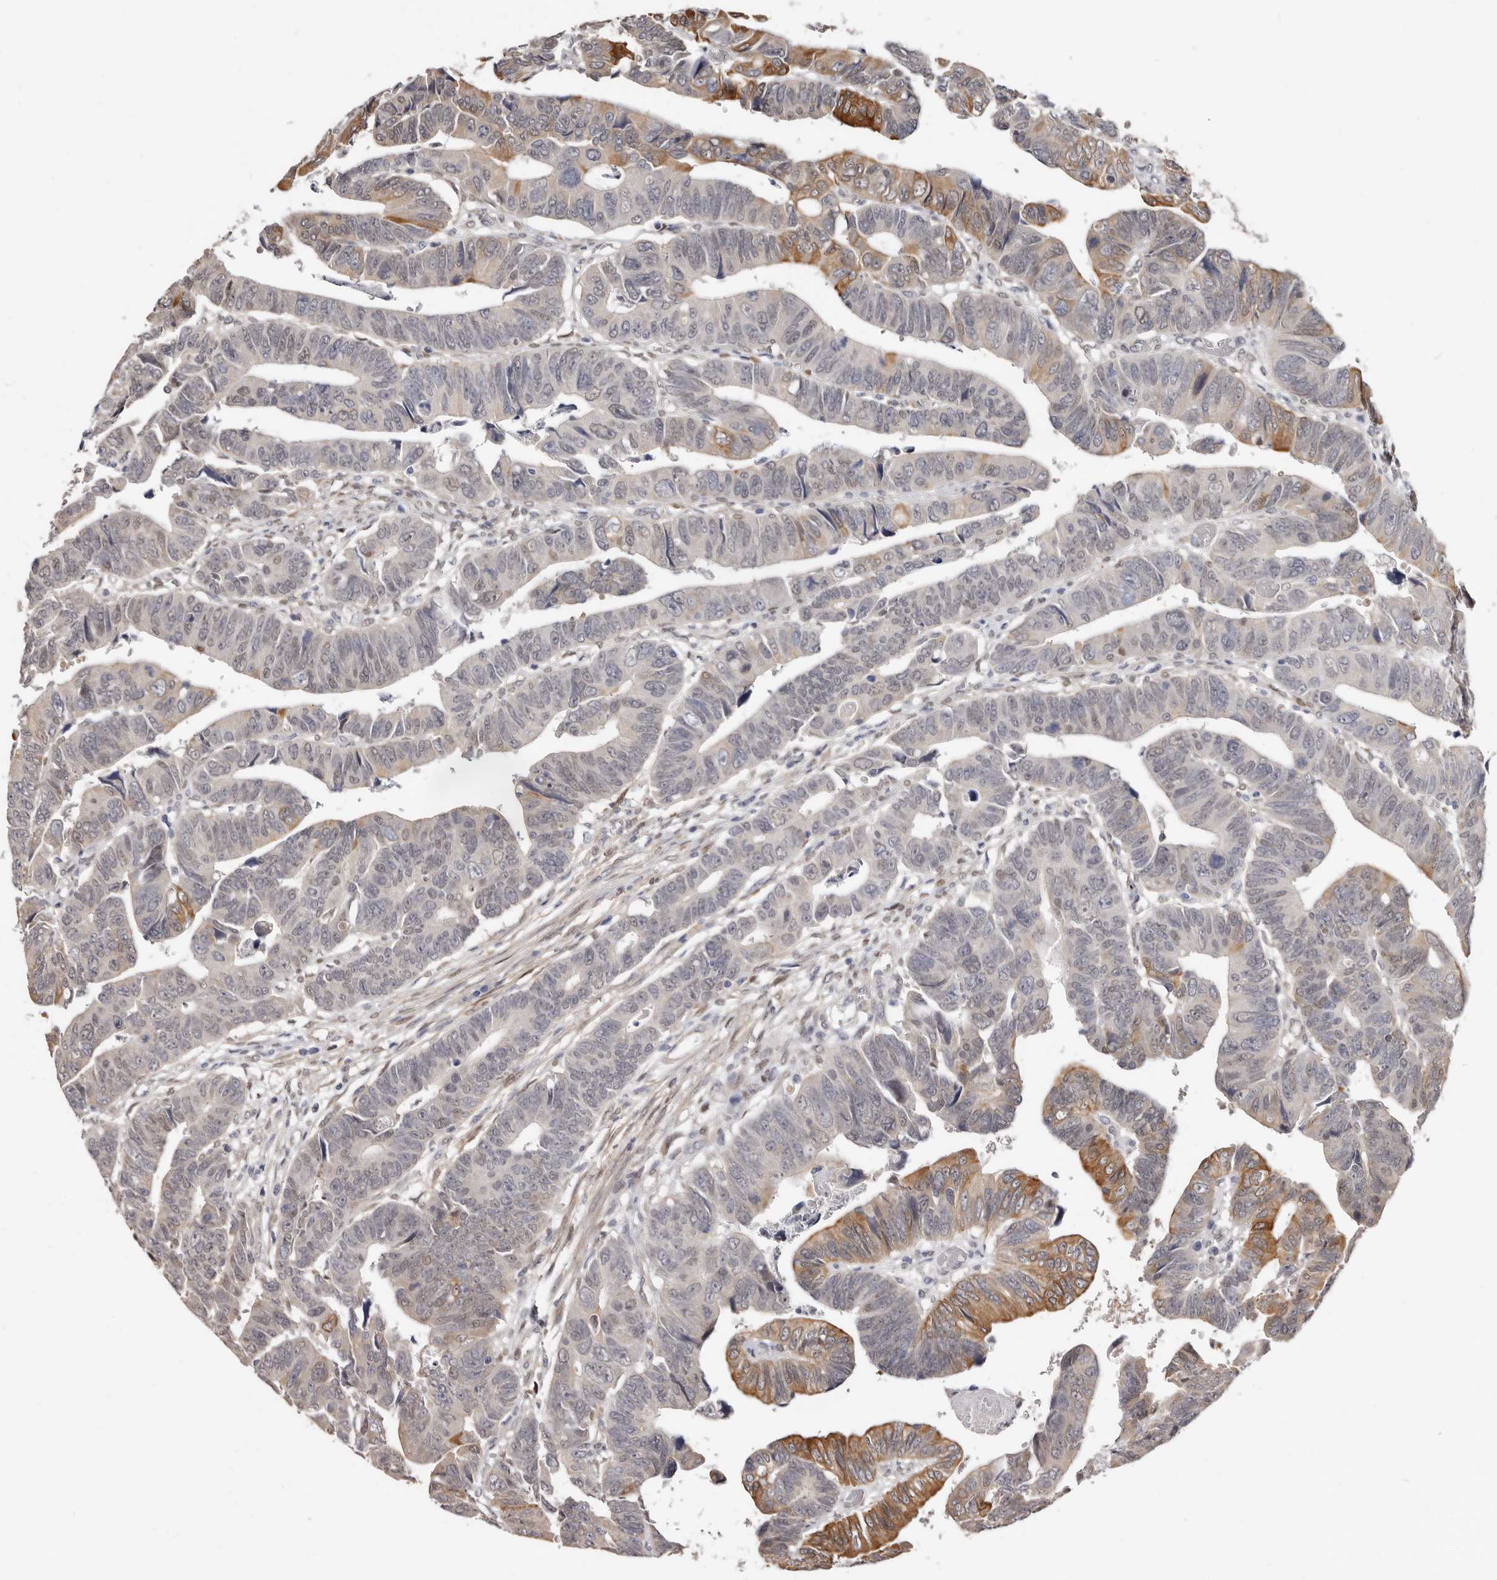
{"staining": {"intensity": "moderate", "quantity": "<25%", "location": "cytoplasmic/membranous"}, "tissue": "colorectal cancer", "cell_type": "Tumor cells", "image_type": "cancer", "snomed": [{"axis": "morphology", "description": "Adenocarcinoma, NOS"}, {"axis": "topography", "description": "Rectum"}], "caption": "An immunohistochemistry (IHC) histopathology image of neoplastic tissue is shown. Protein staining in brown shows moderate cytoplasmic/membranous positivity in colorectal adenocarcinoma within tumor cells.", "gene": "KHDRBS2", "patient": {"sex": "female", "age": 65}}